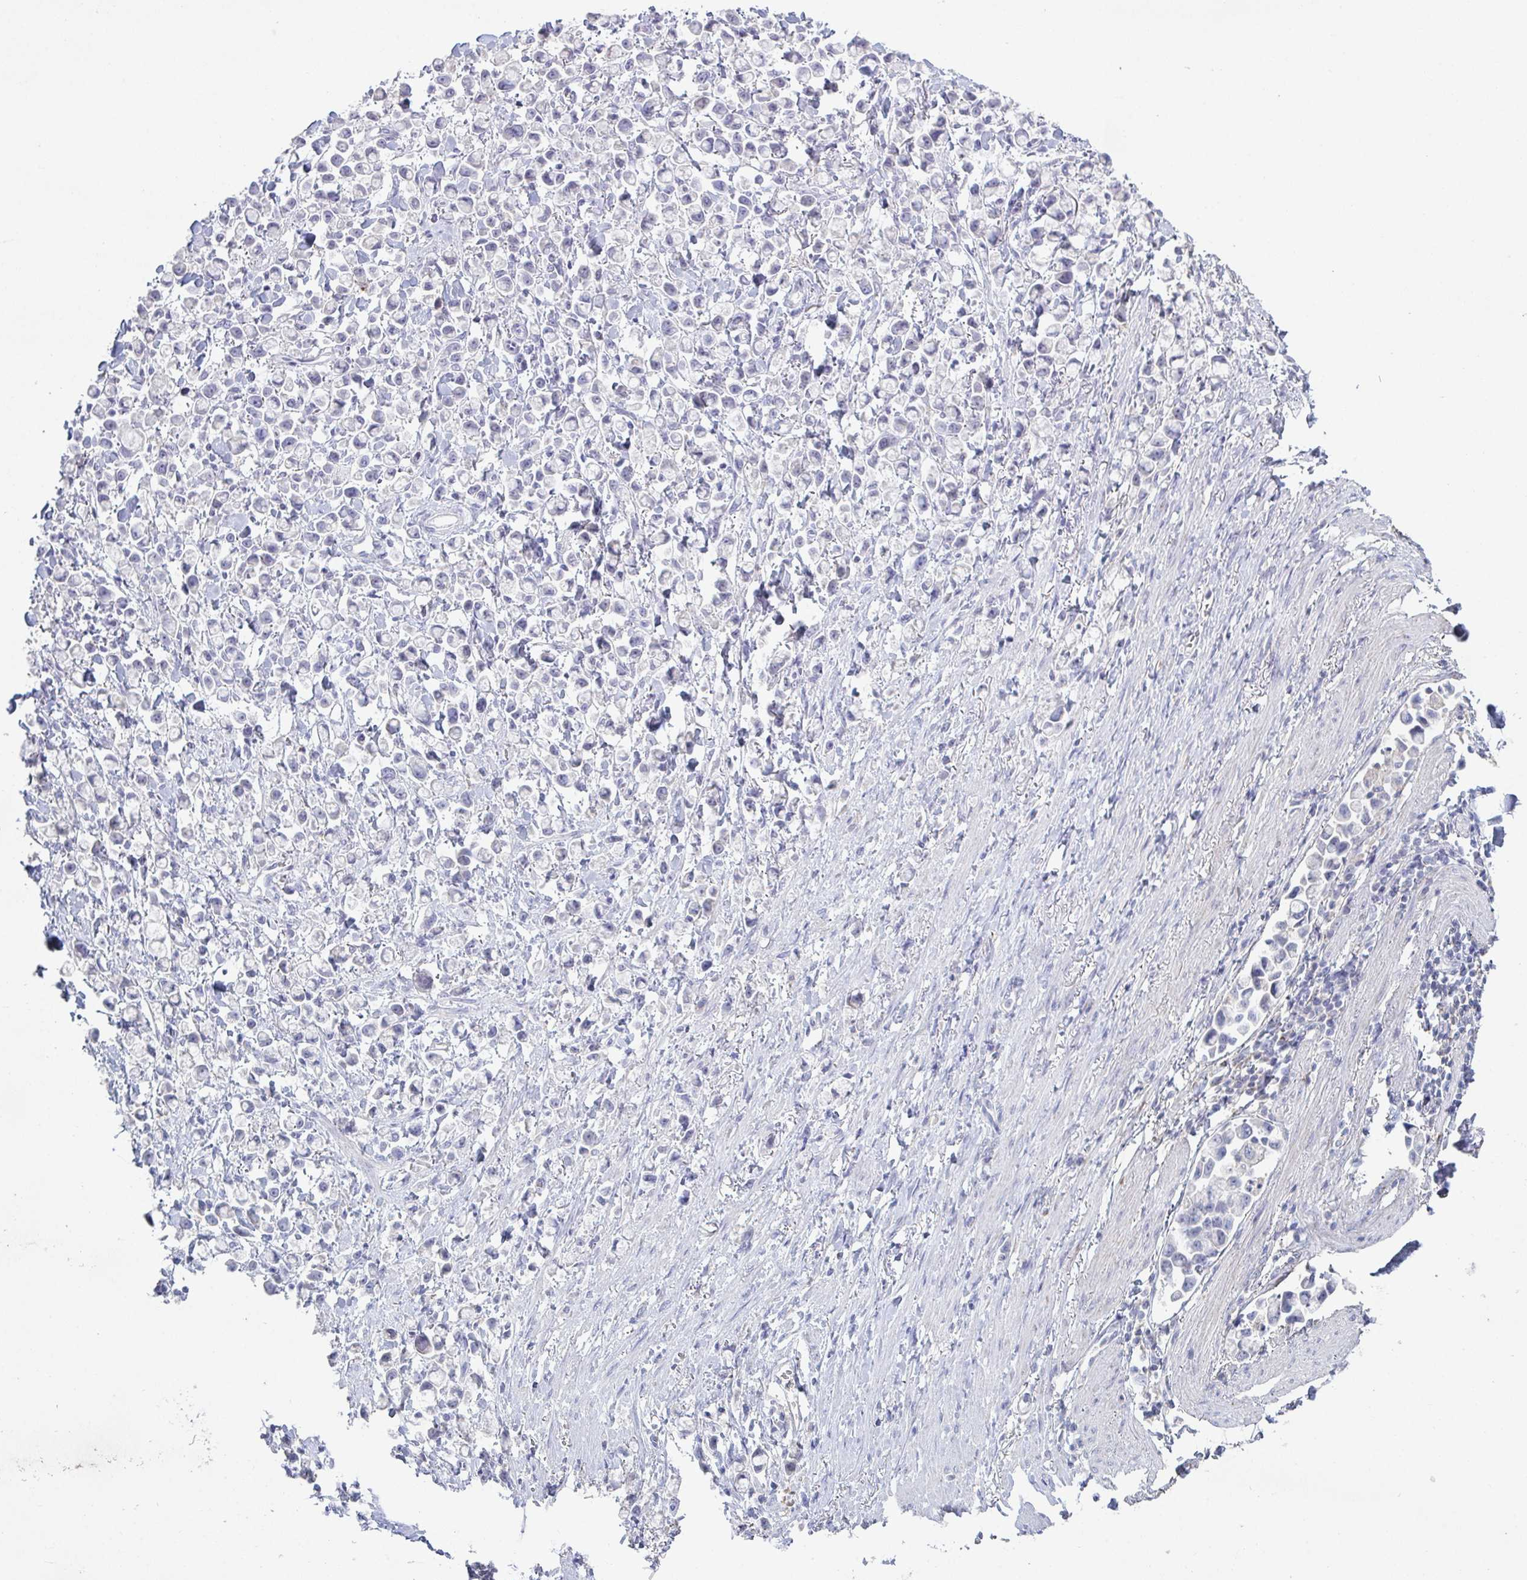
{"staining": {"intensity": "negative", "quantity": "none", "location": "none"}, "tissue": "stomach cancer", "cell_type": "Tumor cells", "image_type": "cancer", "snomed": [{"axis": "morphology", "description": "Adenocarcinoma, NOS"}, {"axis": "topography", "description": "Stomach"}], "caption": "A high-resolution histopathology image shows IHC staining of stomach adenocarcinoma, which shows no significant expression in tumor cells.", "gene": "ADAM21", "patient": {"sex": "female", "age": 81}}